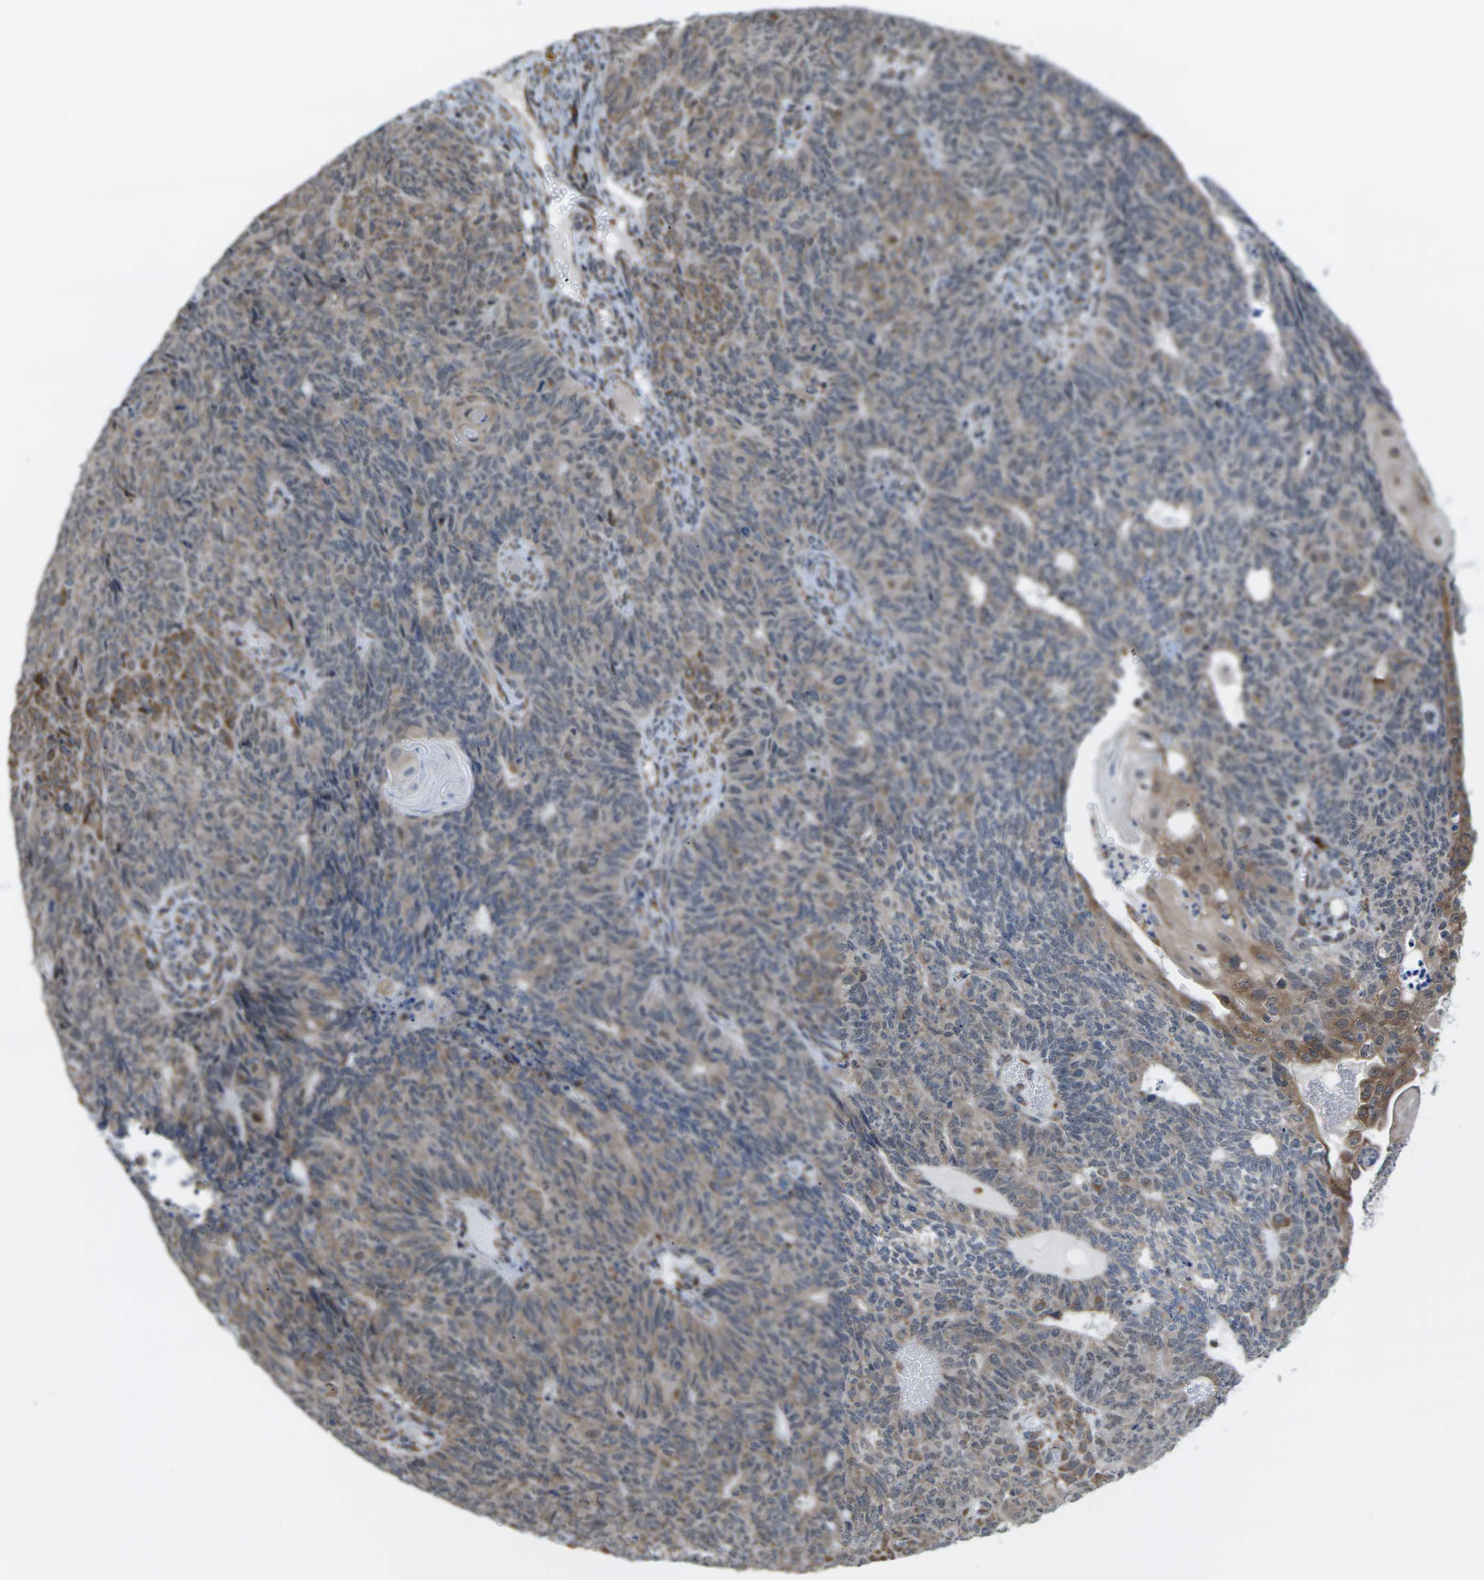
{"staining": {"intensity": "weak", "quantity": "25%-75%", "location": "cytoplasmic/membranous"}, "tissue": "endometrial cancer", "cell_type": "Tumor cells", "image_type": "cancer", "snomed": [{"axis": "morphology", "description": "Adenocarcinoma, NOS"}, {"axis": "topography", "description": "Endometrium"}], "caption": "Immunohistochemistry (DAB) staining of adenocarcinoma (endometrial) shows weak cytoplasmic/membranous protein staining in approximately 25%-75% of tumor cells.", "gene": "PDZK1IP1", "patient": {"sex": "female", "age": 32}}